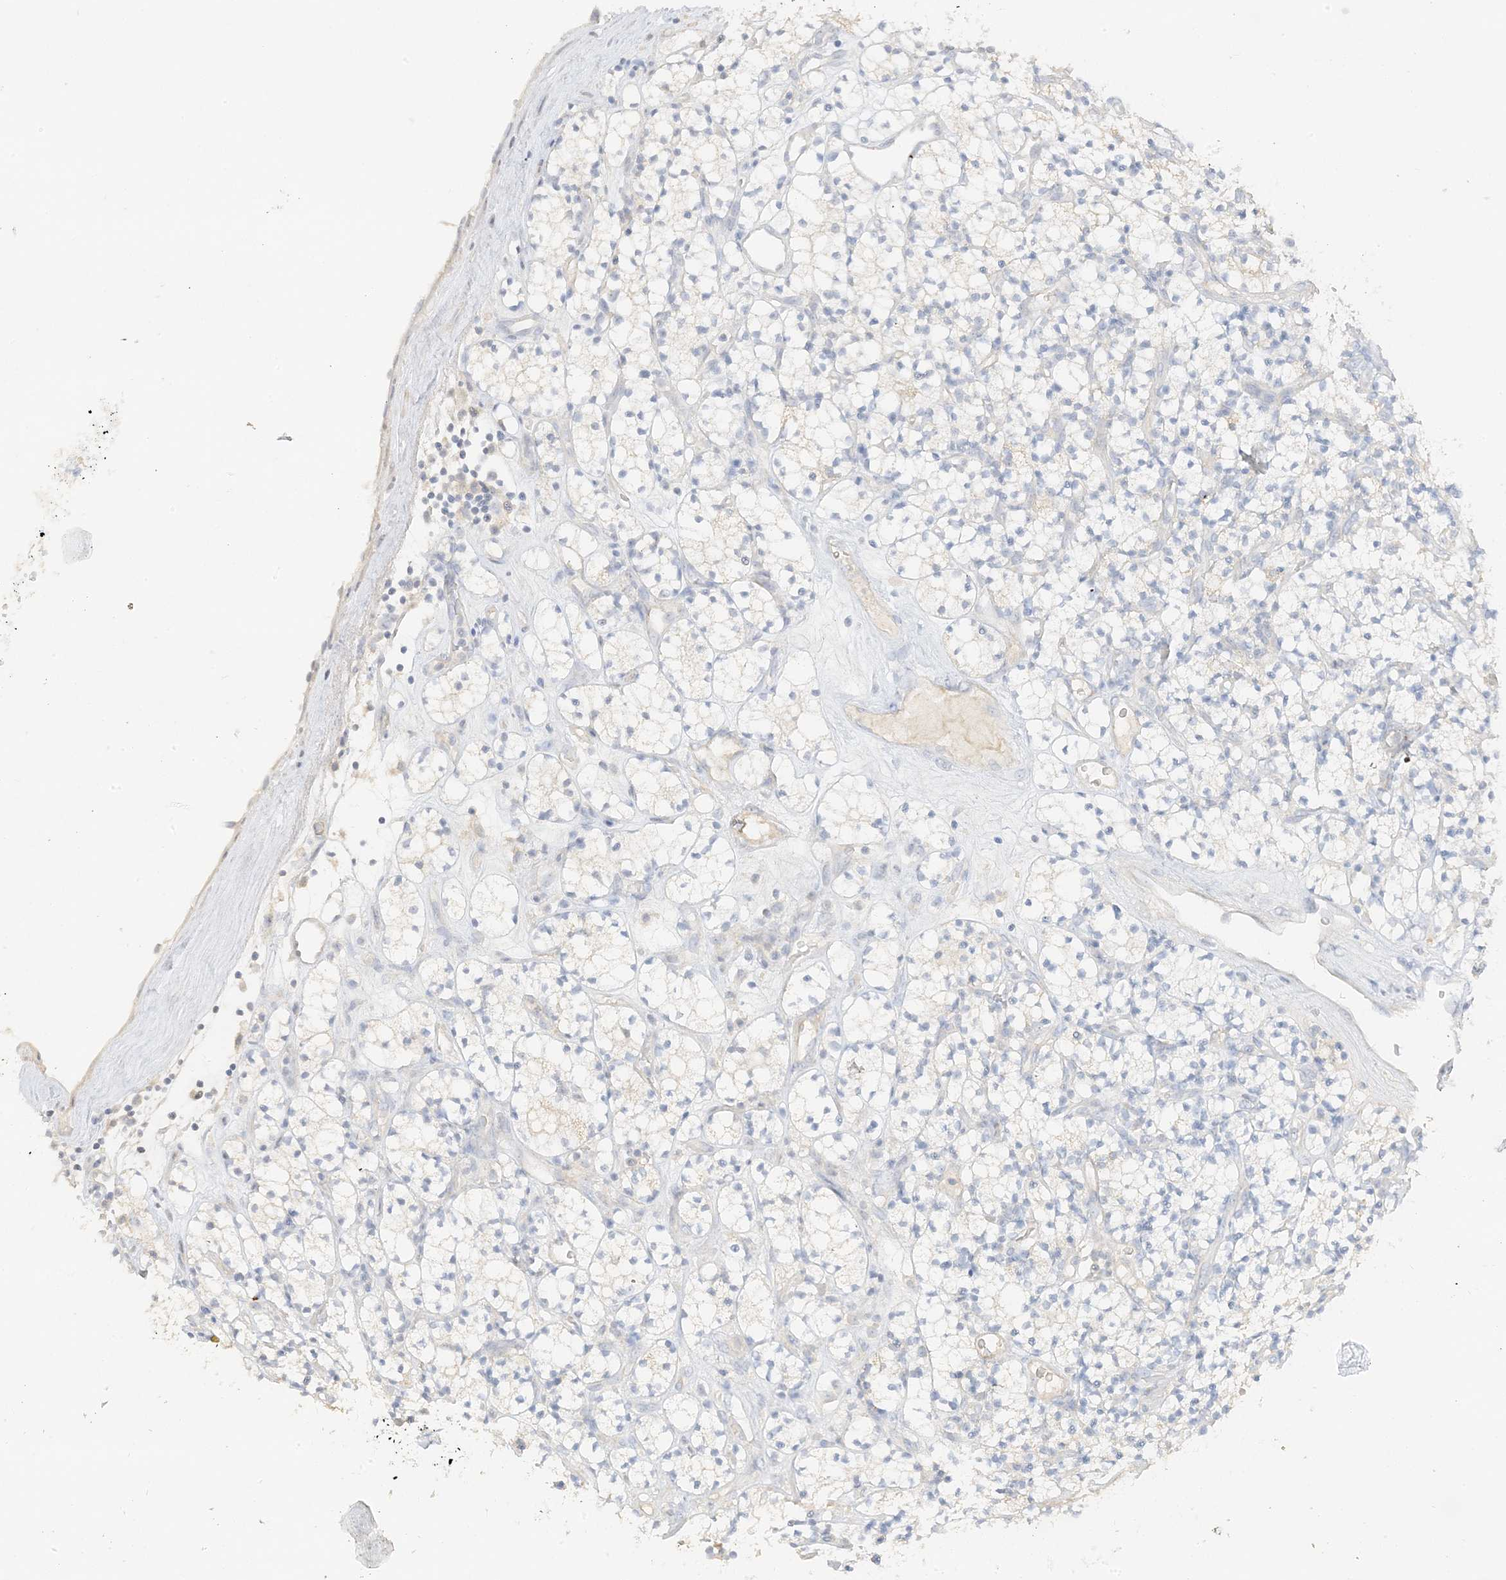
{"staining": {"intensity": "negative", "quantity": "none", "location": "none"}, "tissue": "renal cancer", "cell_type": "Tumor cells", "image_type": "cancer", "snomed": [{"axis": "morphology", "description": "Adenocarcinoma, NOS"}, {"axis": "topography", "description": "Kidney"}], "caption": "Renal cancer was stained to show a protein in brown. There is no significant staining in tumor cells.", "gene": "ZBTB41", "patient": {"sex": "male", "age": 77}}